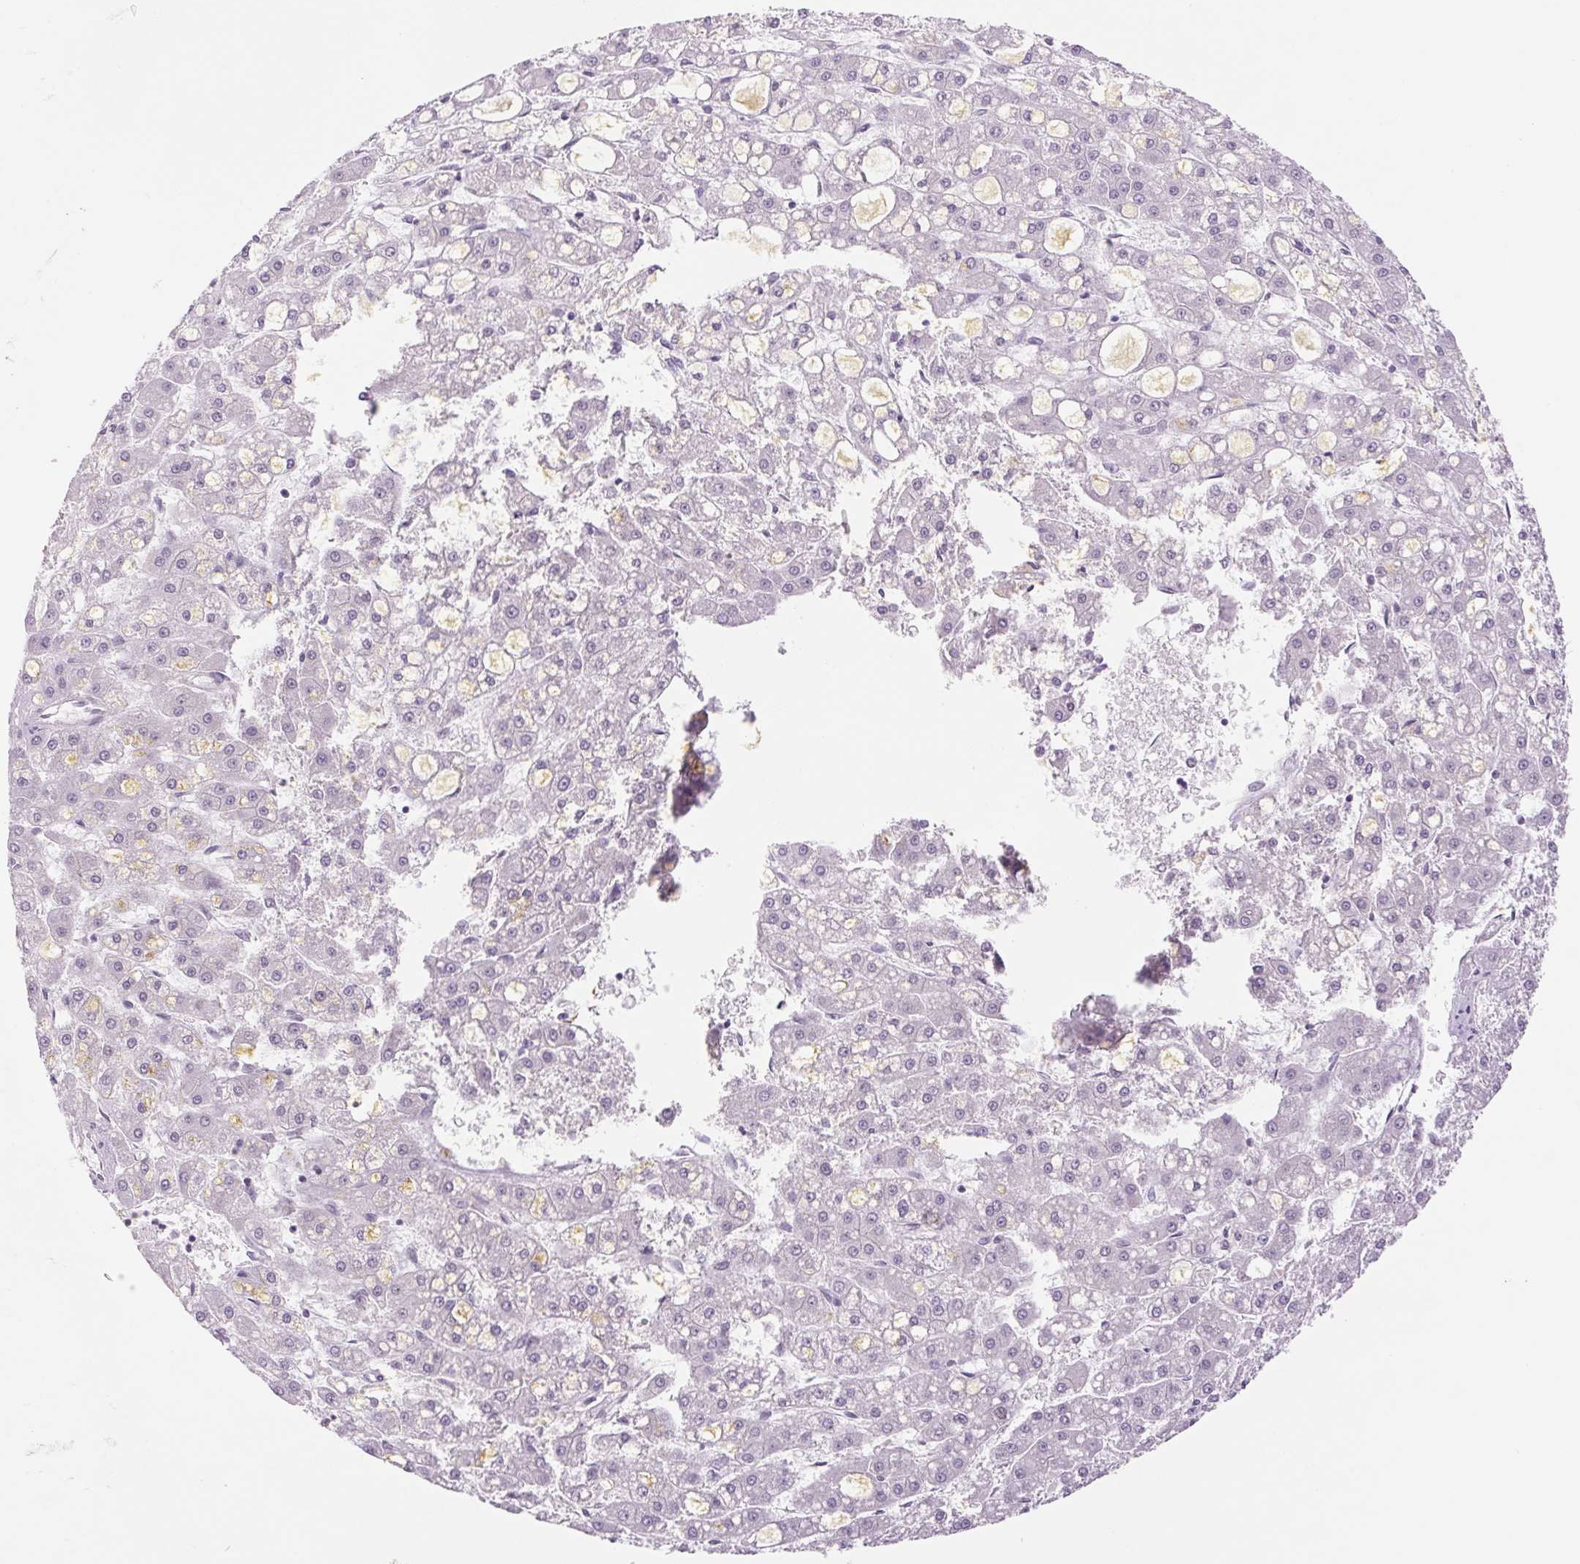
{"staining": {"intensity": "negative", "quantity": "none", "location": "none"}, "tissue": "liver cancer", "cell_type": "Tumor cells", "image_type": "cancer", "snomed": [{"axis": "morphology", "description": "Carcinoma, Hepatocellular, NOS"}, {"axis": "topography", "description": "Liver"}], "caption": "Tumor cells are negative for brown protein staining in liver cancer (hepatocellular carcinoma).", "gene": "CWC25", "patient": {"sex": "male", "age": 67}}